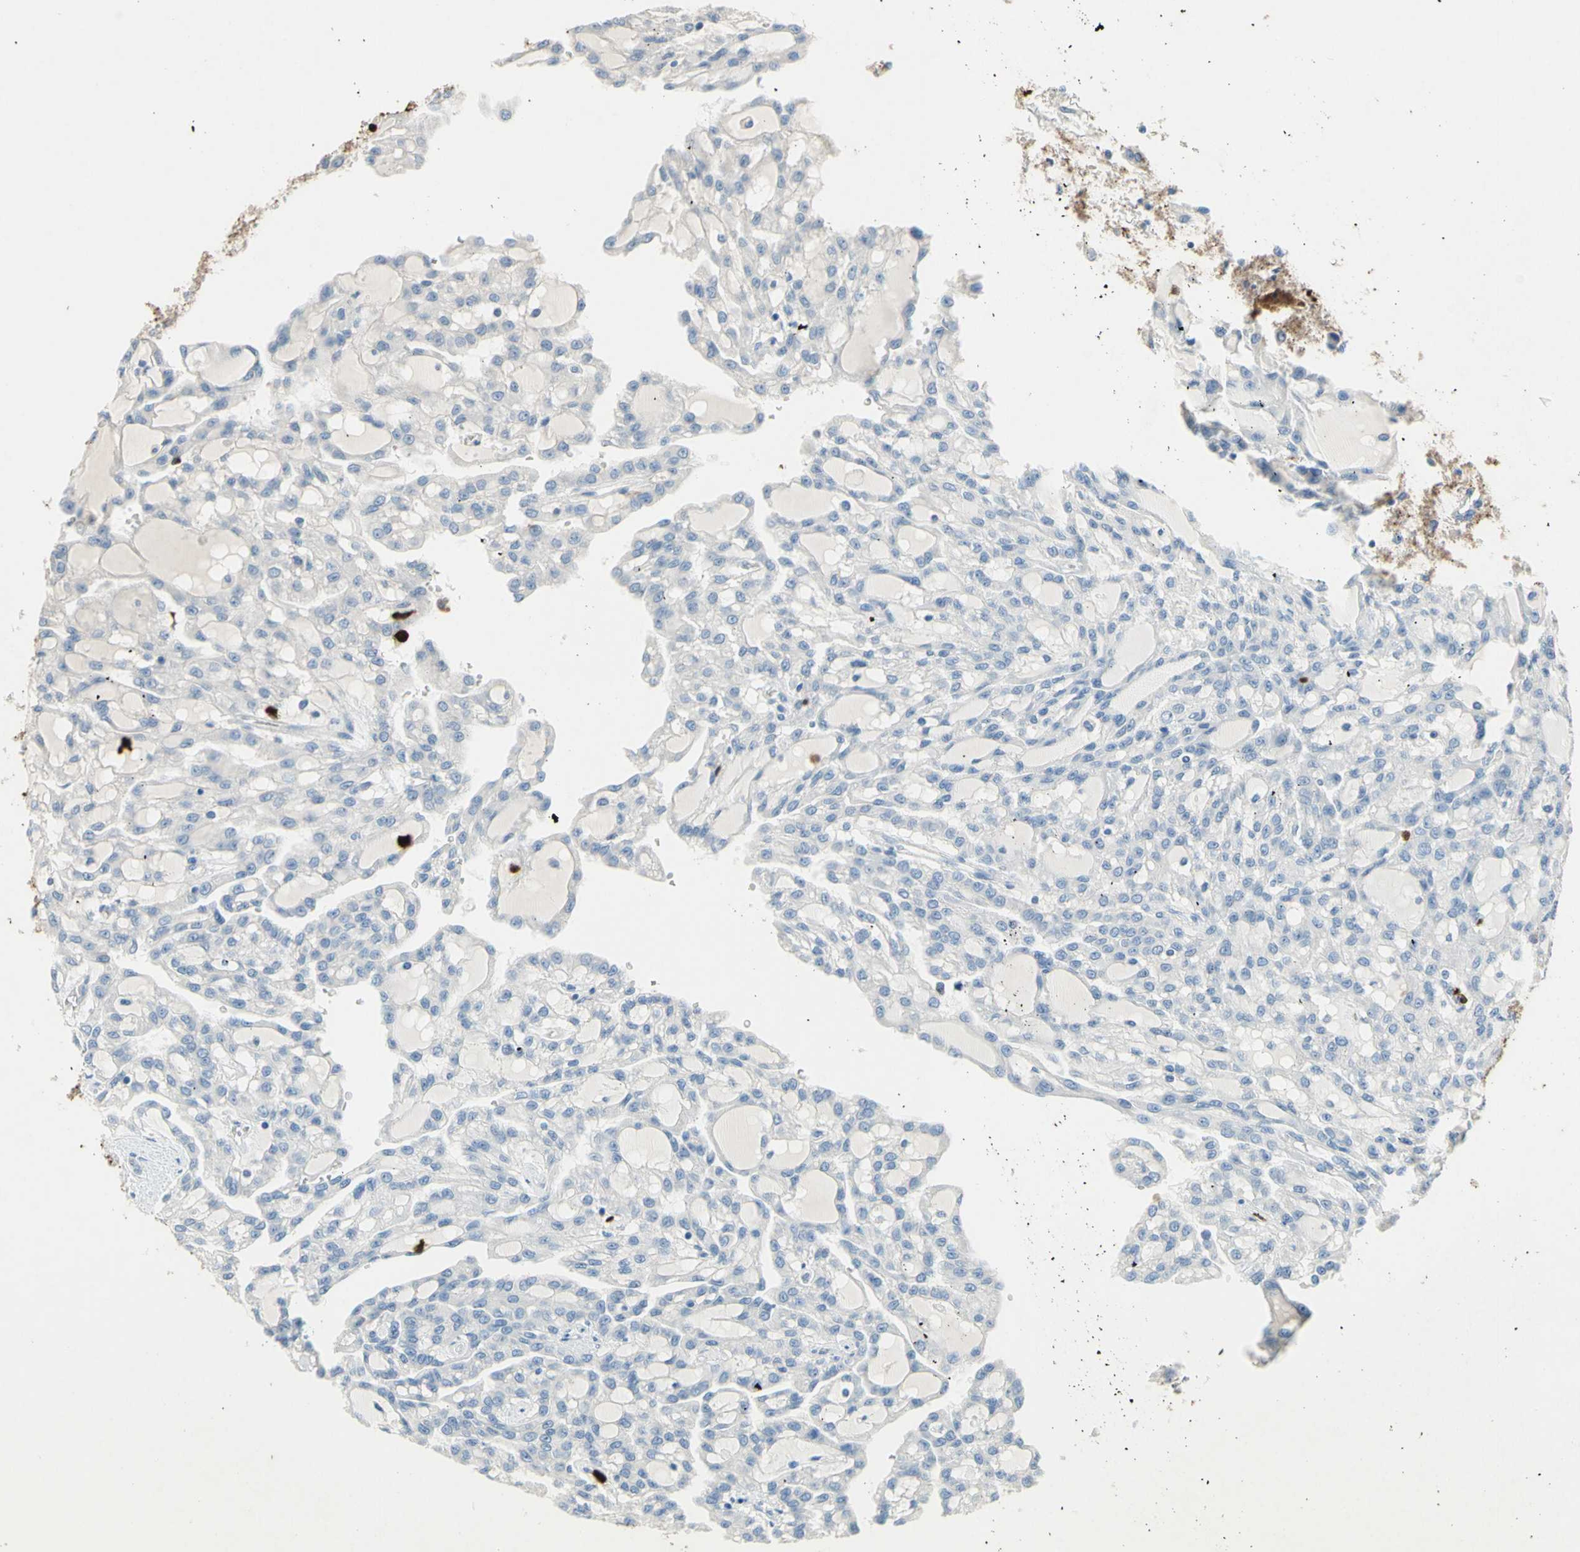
{"staining": {"intensity": "negative", "quantity": "none", "location": "none"}, "tissue": "renal cancer", "cell_type": "Tumor cells", "image_type": "cancer", "snomed": [{"axis": "morphology", "description": "Adenocarcinoma, NOS"}, {"axis": "topography", "description": "Kidney"}], "caption": "Tumor cells are negative for protein expression in human adenocarcinoma (renal).", "gene": "NFKBIZ", "patient": {"sex": "male", "age": 63}}